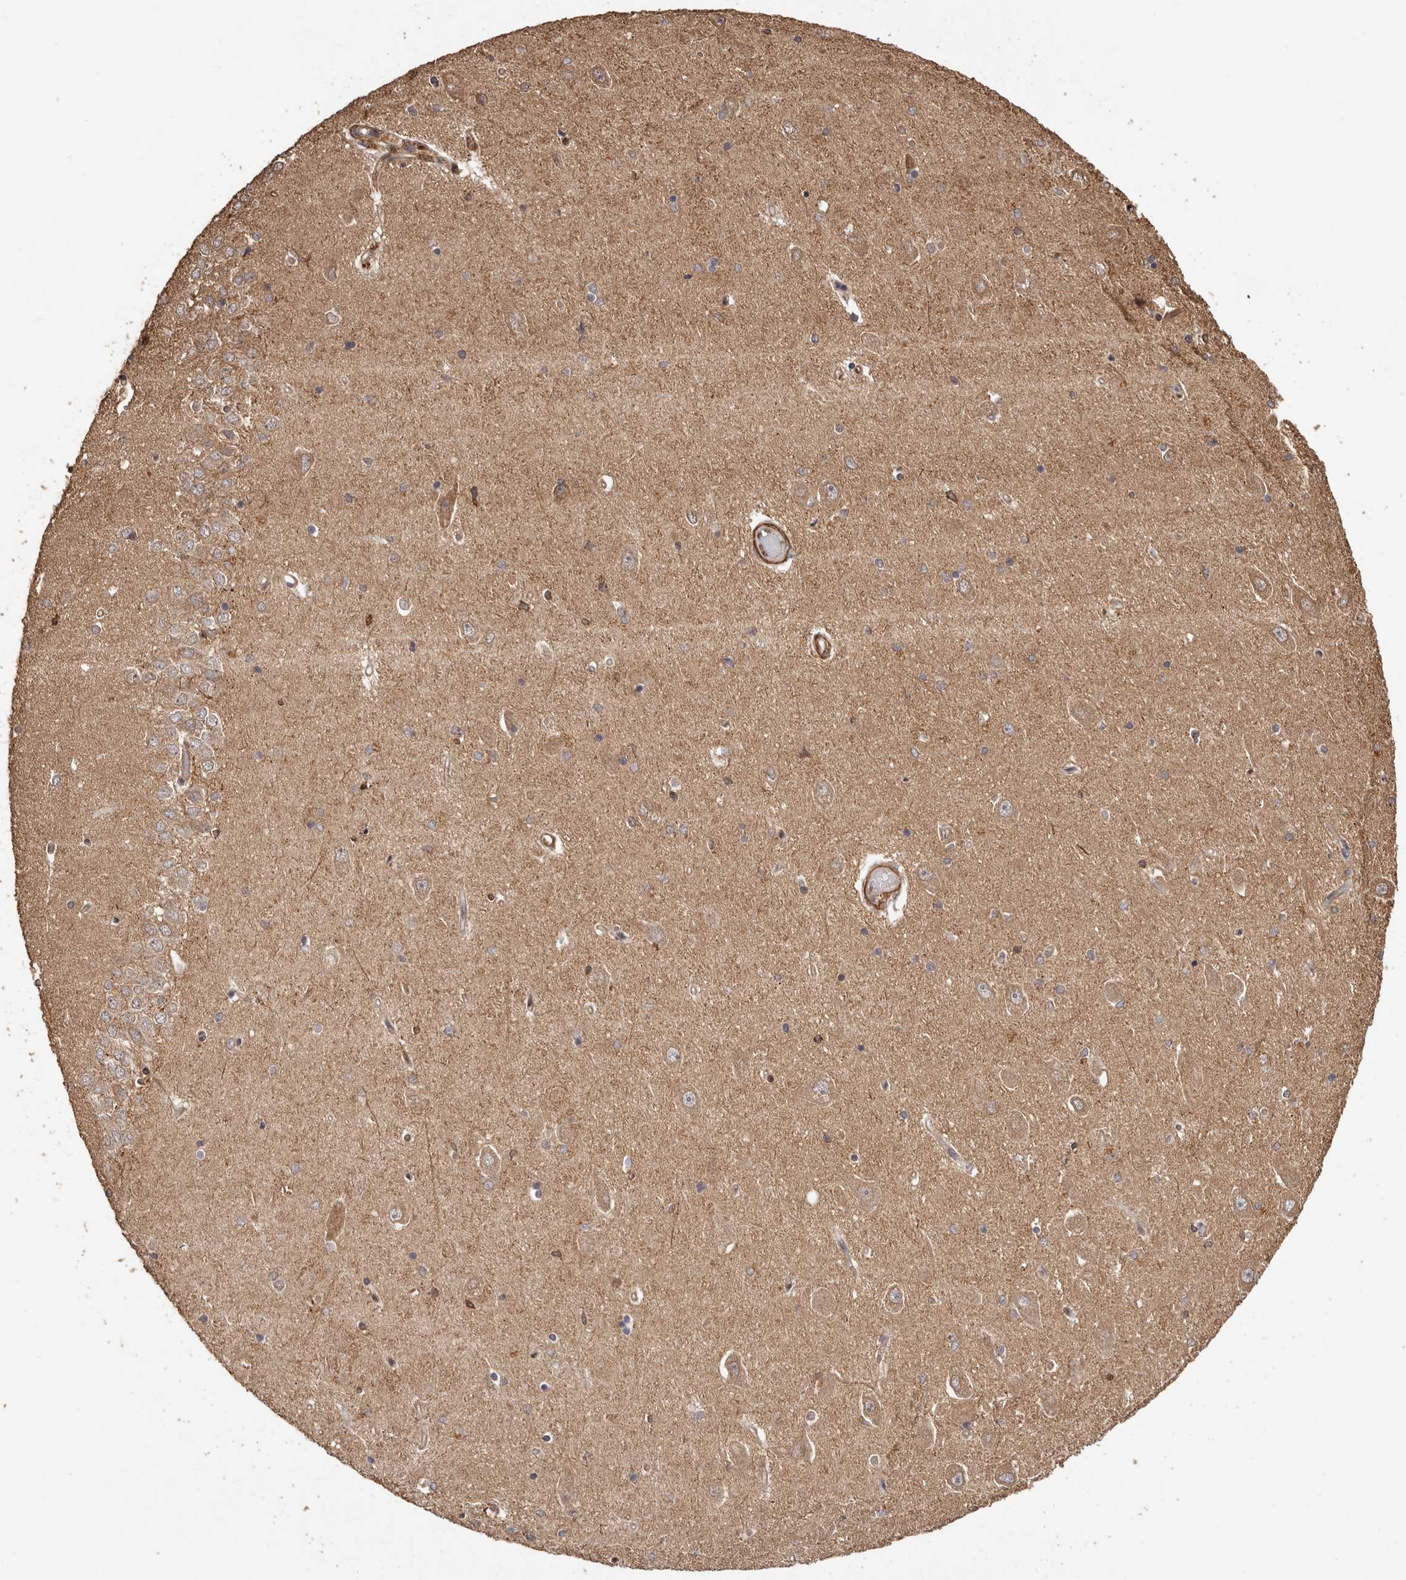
{"staining": {"intensity": "moderate", "quantity": "<25%", "location": "cytoplasmic/membranous,nuclear"}, "tissue": "hippocampus", "cell_type": "Glial cells", "image_type": "normal", "snomed": [{"axis": "morphology", "description": "Normal tissue, NOS"}, {"axis": "topography", "description": "Hippocampus"}], "caption": "This is a histology image of IHC staining of benign hippocampus, which shows moderate positivity in the cytoplasmic/membranous,nuclear of glial cells.", "gene": "UBR2", "patient": {"sex": "male", "age": 45}}